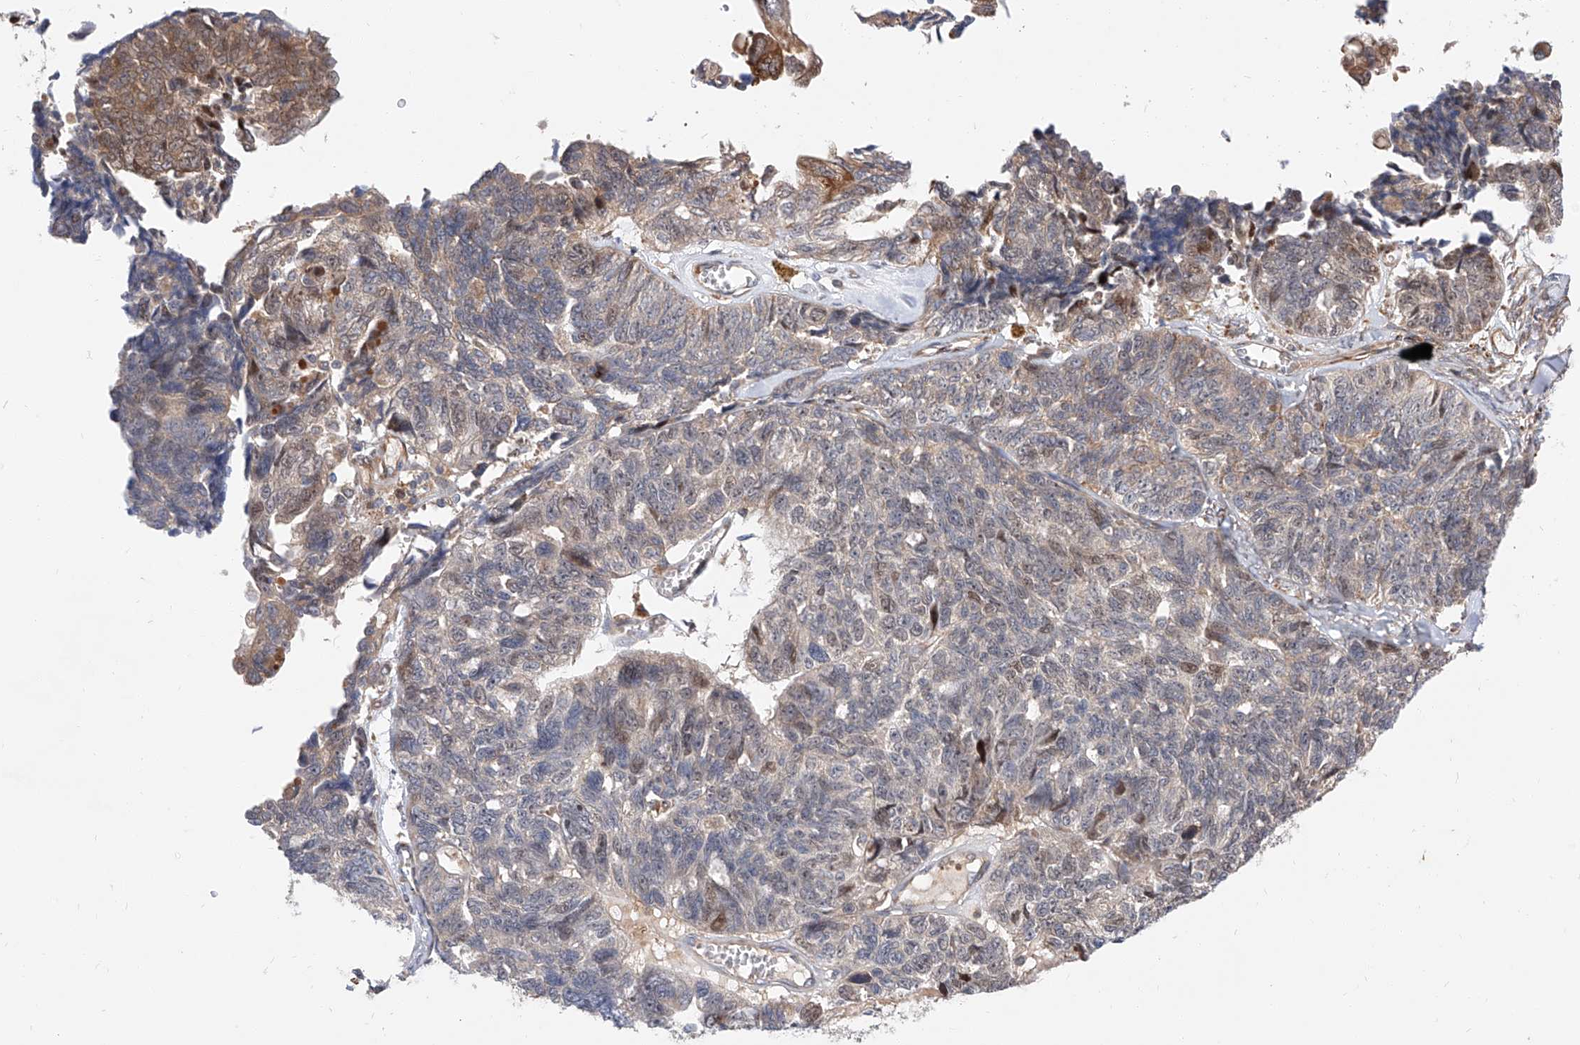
{"staining": {"intensity": "moderate", "quantity": "25%-75%", "location": "cytoplasmic/membranous"}, "tissue": "ovarian cancer", "cell_type": "Tumor cells", "image_type": "cancer", "snomed": [{"axis": "morphology", "description": "Cystadenocarcinoma, serous, NOS"}, {"axis": "topography", "description": "Ovary"}], "caption": "A micrograph showing moderate cytoplasmic/membranous staining in about 25%-75% of tumor cells in ovarian serous cystadenocarcinoma, as visualized by brown immunohistochemical staining.", "gene": "DIRAS3", "patient": {"sex": "female", "age": 79}}